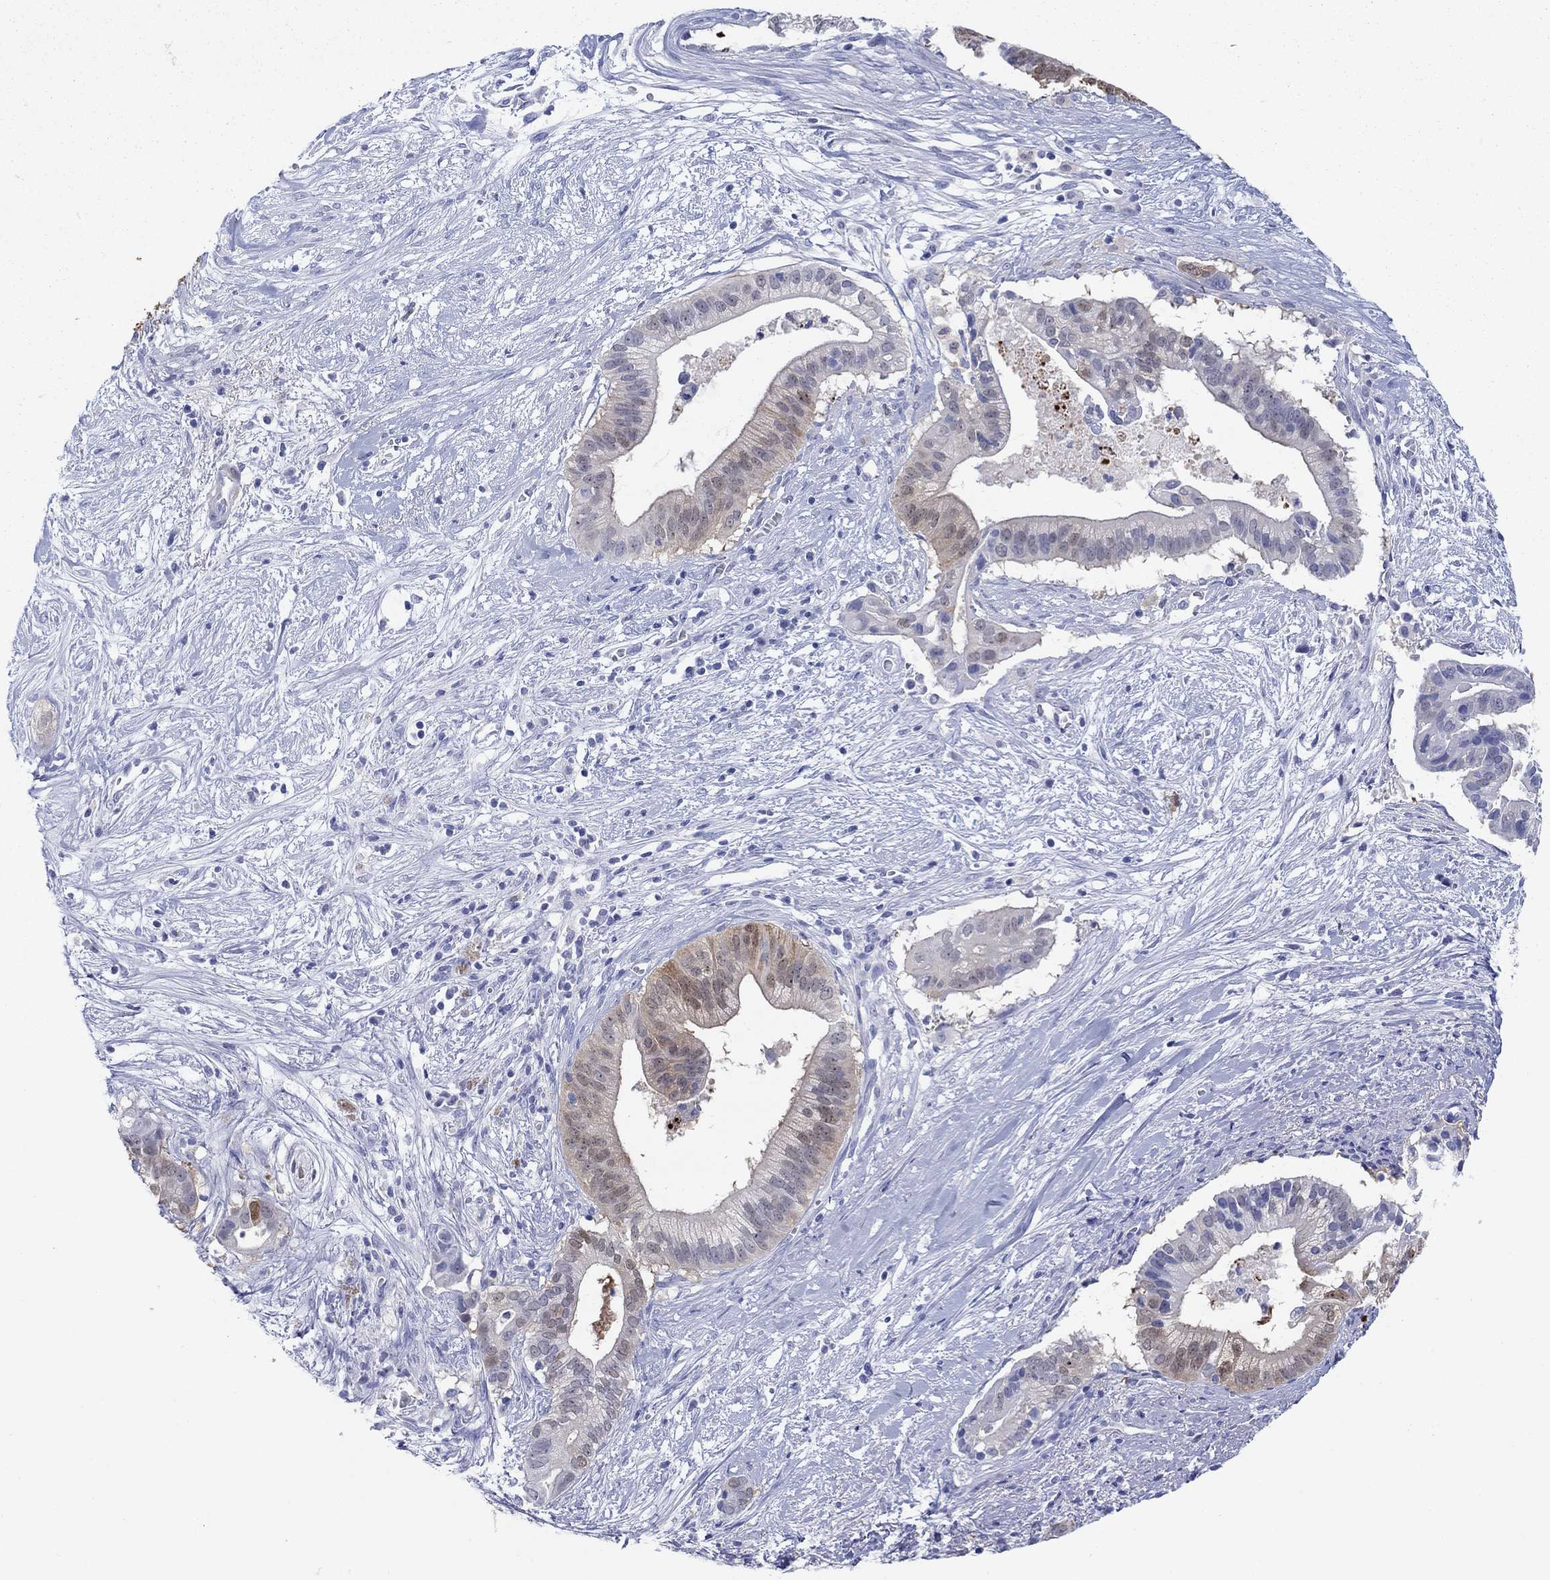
{"staining": {"intensity": "weak", "quantity": "25%-75%", "location": "cytoplasmic/membranous,nuclear"}, "tissue": "pancreatic cancer", "cell_type": "Tumor cells", "image_type": "cancer", "snomed": [{"axis": "morphology", "description": "Adenocarcinoma, NOS"}, {"axis": "topography", "description": "Pancreas"}], "caption": "Pancreatic cancer stained with a protein marker reveals weak staining in tumor cells.", "gene": "AKR1C2", "patient": {"sex": "male", "age": 61}}